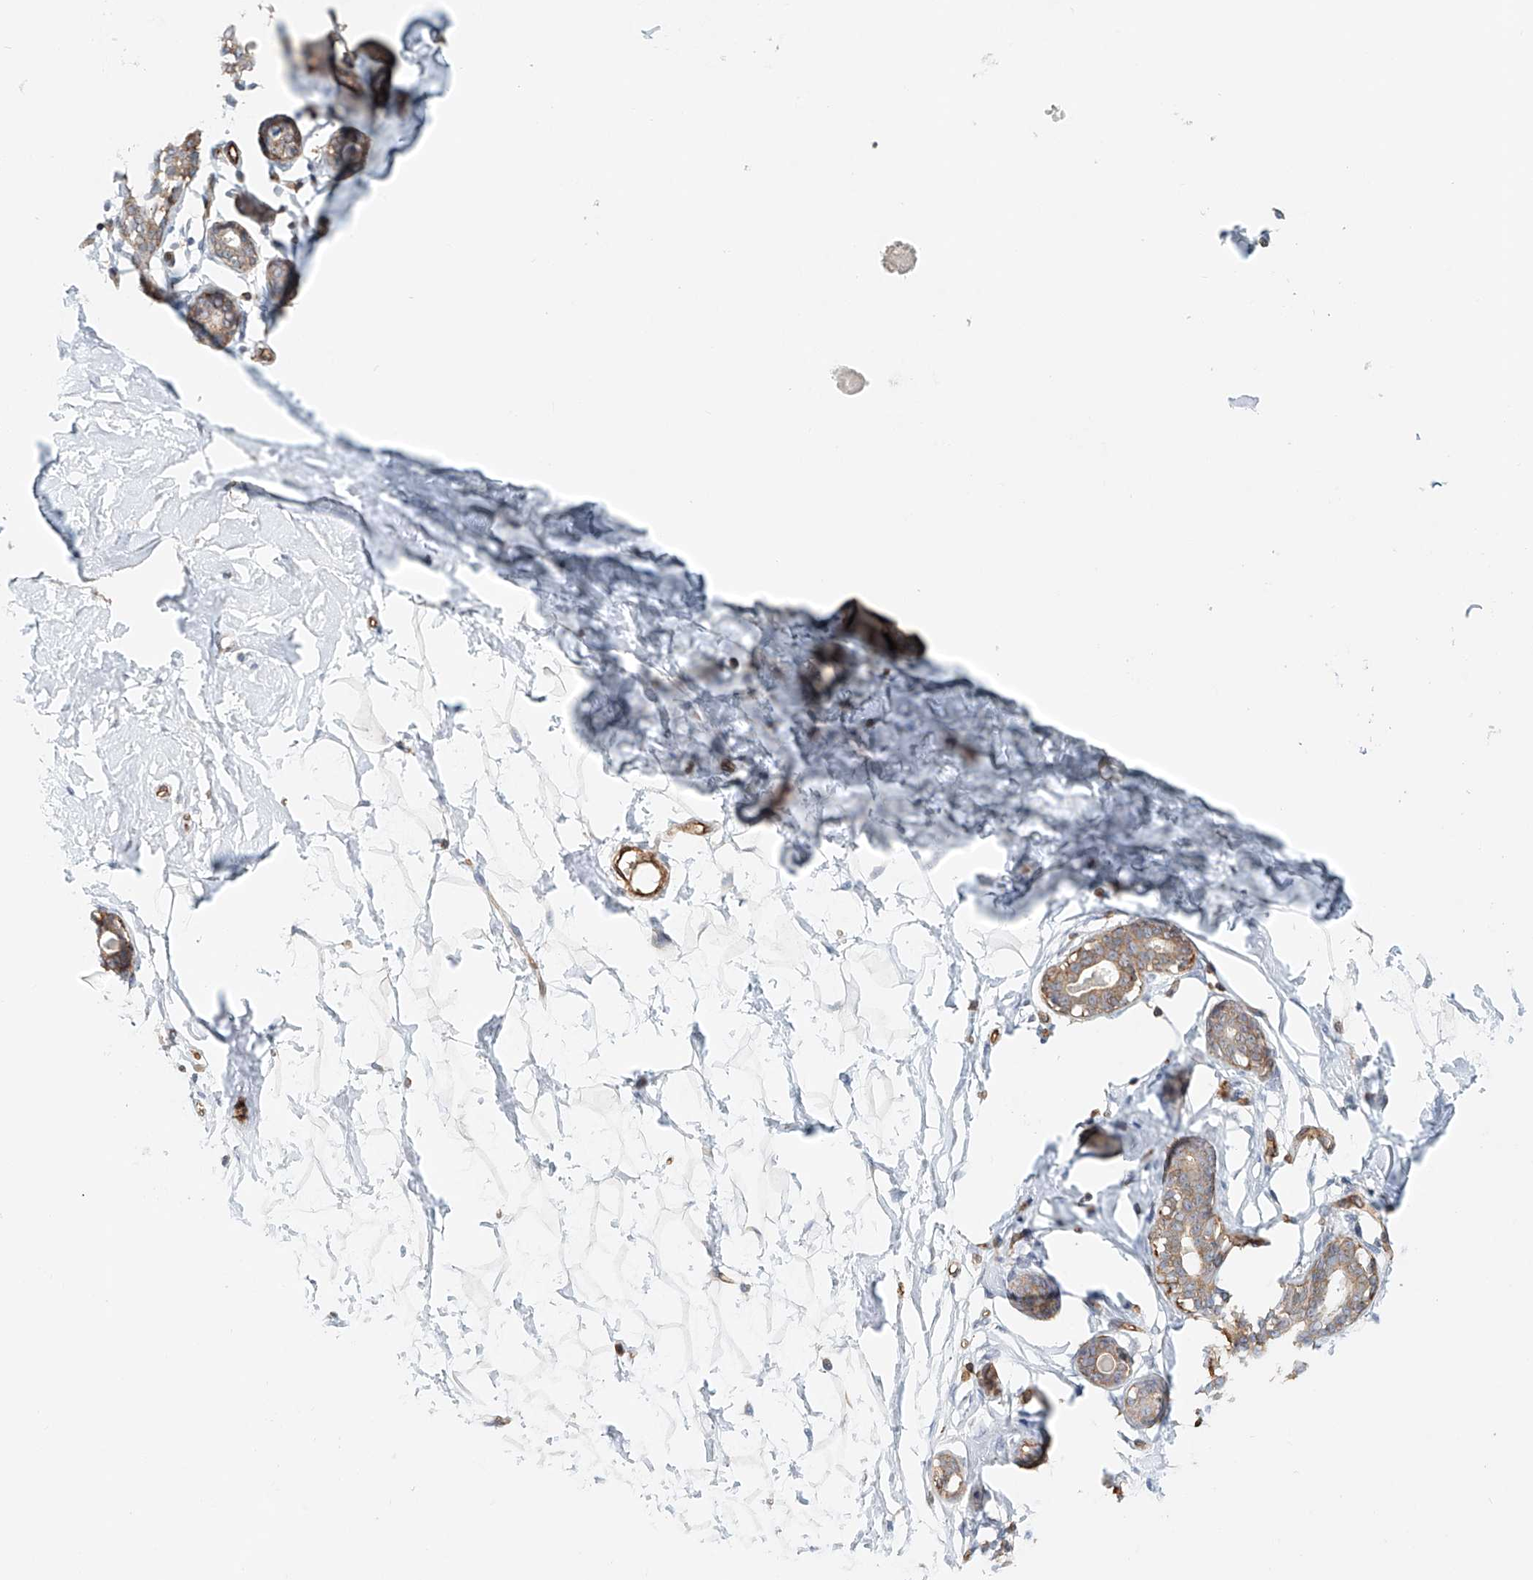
{"staining": {"intensity": "negative", "quantity": "none", "location": "none"}, "tissue": "breast", "cell_type": "Adipocytes", "image_type": "normal", "snomed": [{"axis": "morphology", "description": "Normal tissue, NOS"}, {"axis": "morphology", "description": "Adenoma, NOS"}, {"axis": "topography", "description": "Breast"}], "caption": "Immunohistochemical staining of benign human breast reveals no significant expression in adipocytes. The staining was performed using DAB (3,3'-diaminobenzidine) to visualize the protein expression in brown, while the nuclei were stained in blue with hematoxylin (Magnification: 20x).", "gene": "FRYL", "patient": {"sex": "female", "age": 23}}